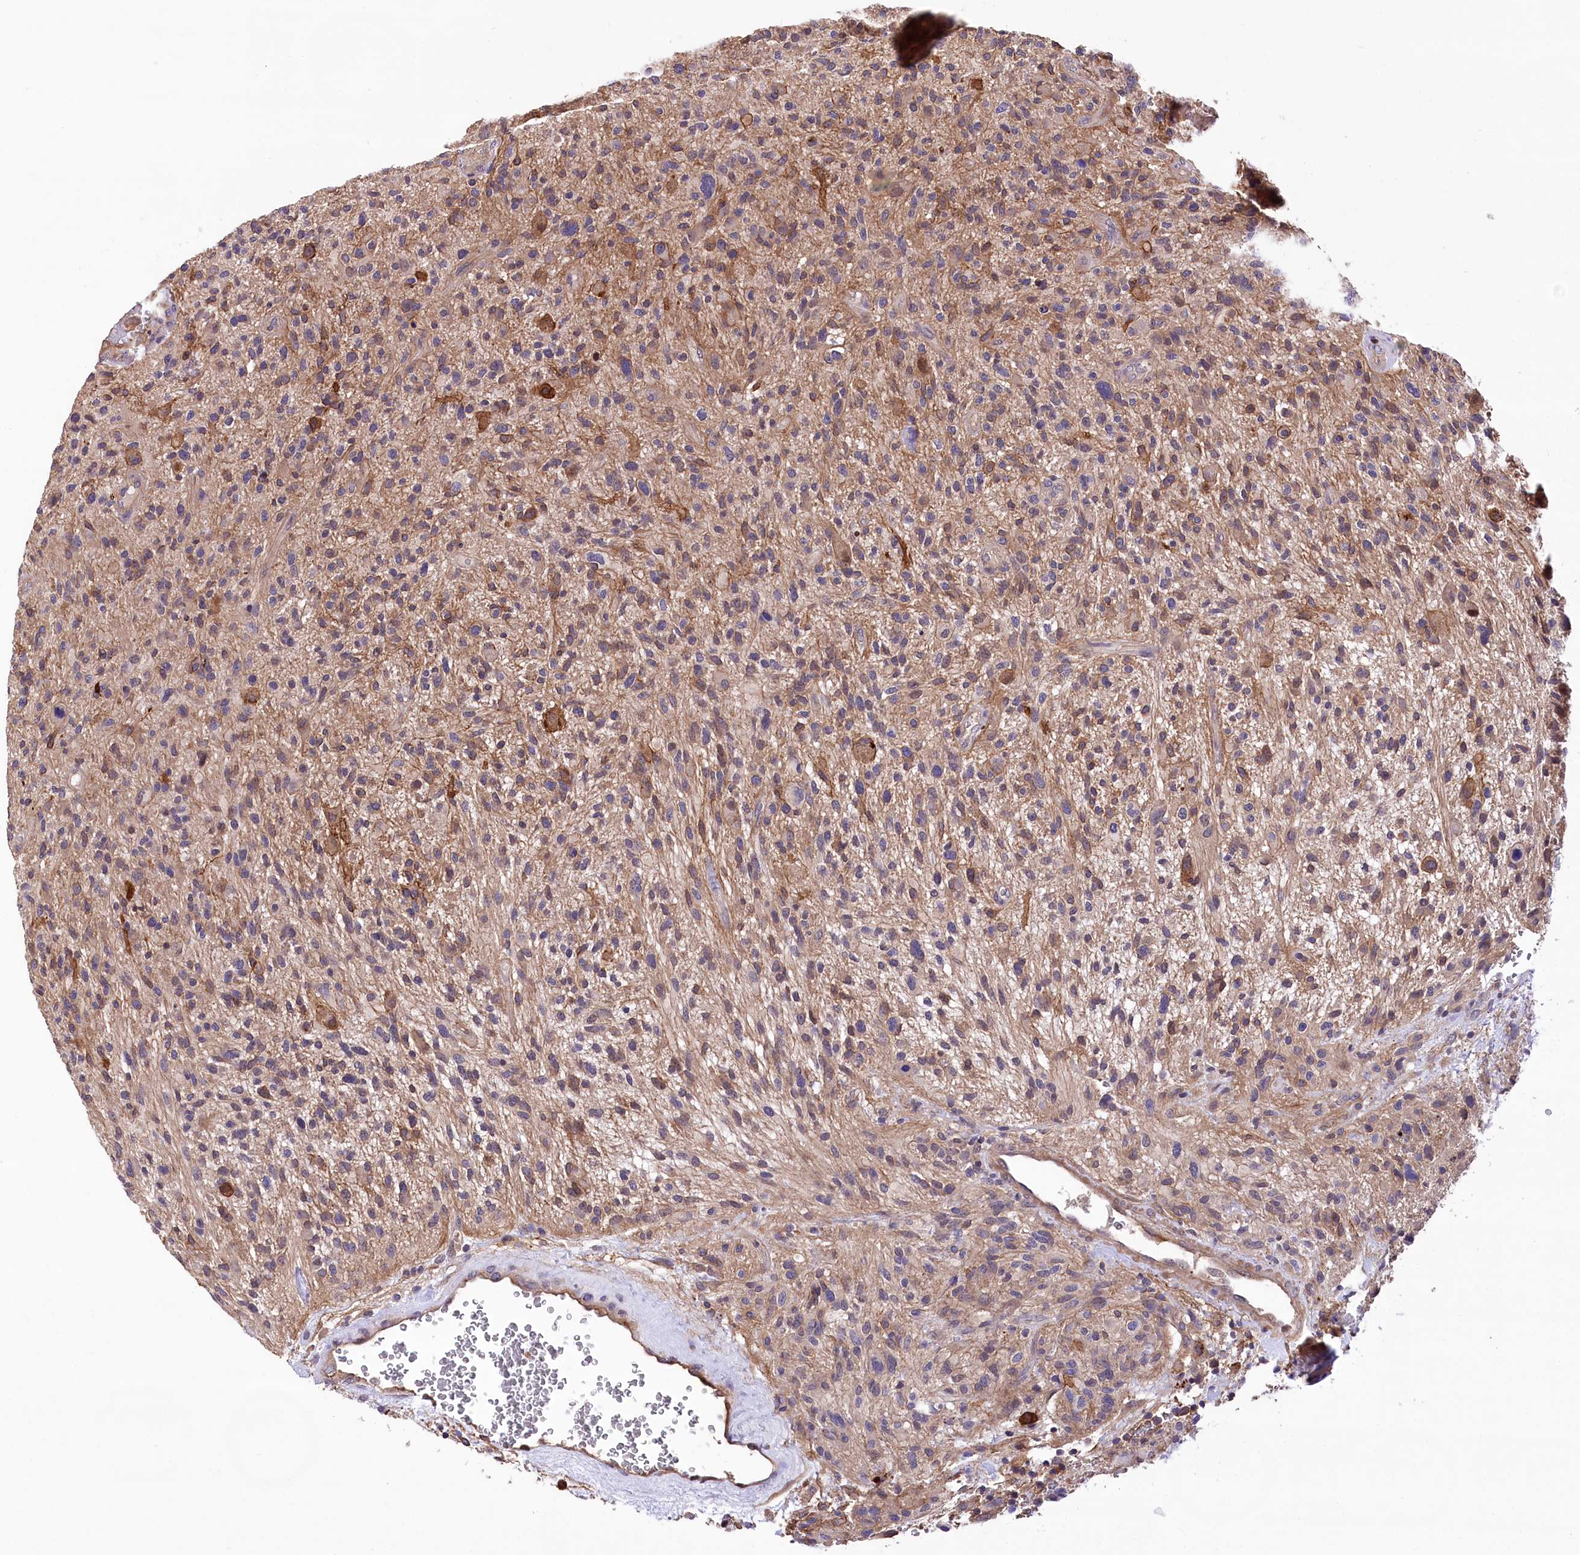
{"staining": {"intensity": "moderate", "quantity": ">75%", "location": "cytoplasmic/membranous"}, "tissue": "glioma", "cell_type": "Tumor cells", "image_type": "cancer", "snomed": [{"axis": "morphology", "description": "Glioma, malignant, High grade"}, {"axis": "topography", "description": "Brain"}], "caption": "Immunohistochemical staining of glioma shows medium levels of moderate cytoplasmic/membranous staining in approximately >75% of tumor cells.", "gene": "DPP3", "patient": {"sex": "male", "age": 47}}